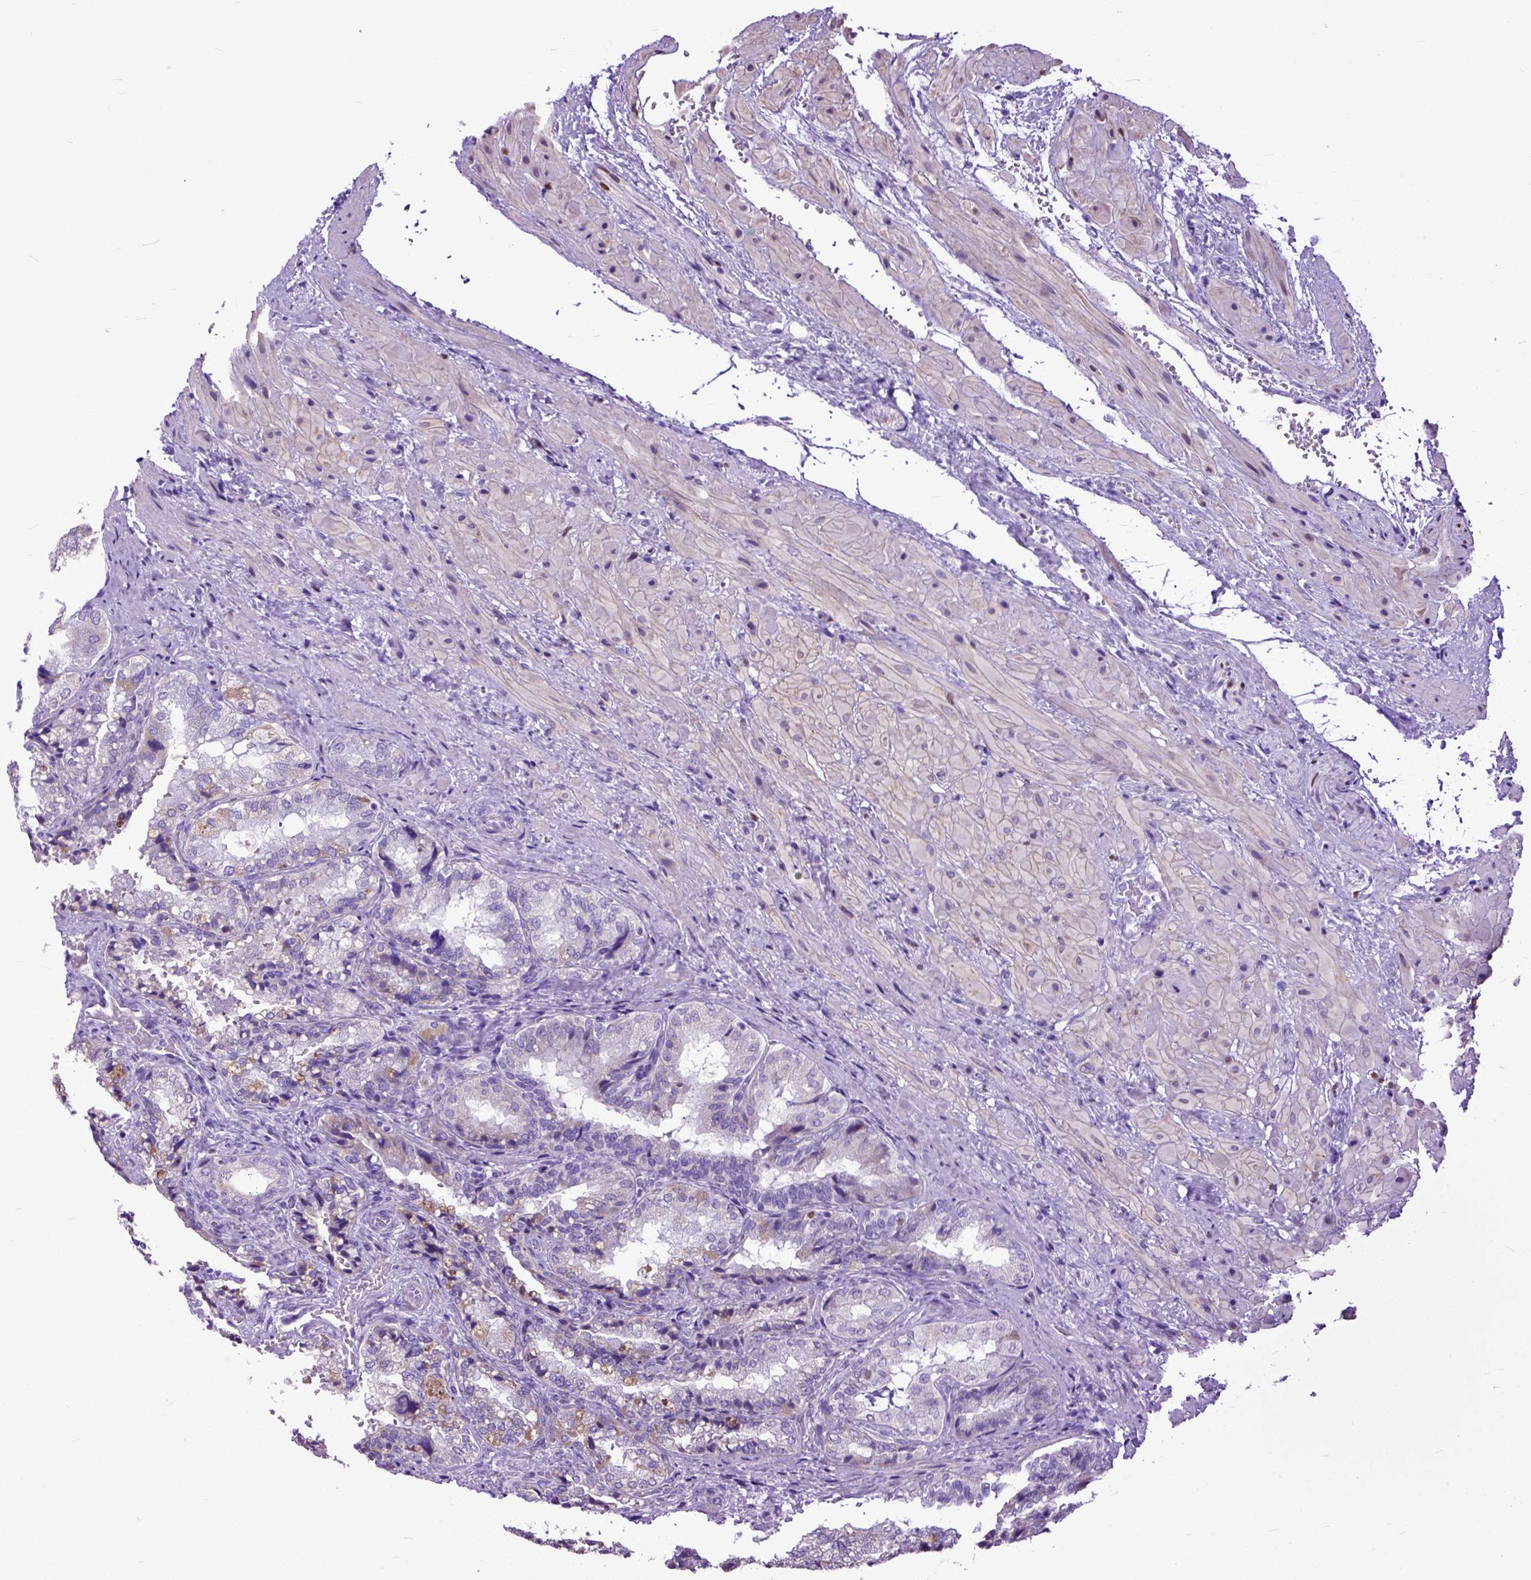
{"staining": {"intensity": "weak", "quantity": "25%-75%", "location": "cytoplasmic/membranous"}, "tissue": "seminal vesicle", "cell_type": "Glandular cells", "image_type": "normal", "snomed": [{"axis": "morphology", "description": "Normal tissue, NOS"}, {"axis": "topography", "description": "Seminal veicle"}], "caption": "Seminal vesicle stained with a brown dye shows weak cytoplasmic/membranous positive staining in about 25%-75% of glandular cells.", "gene": "CRB1", "patient": {"sex": "male", "age": 57}}